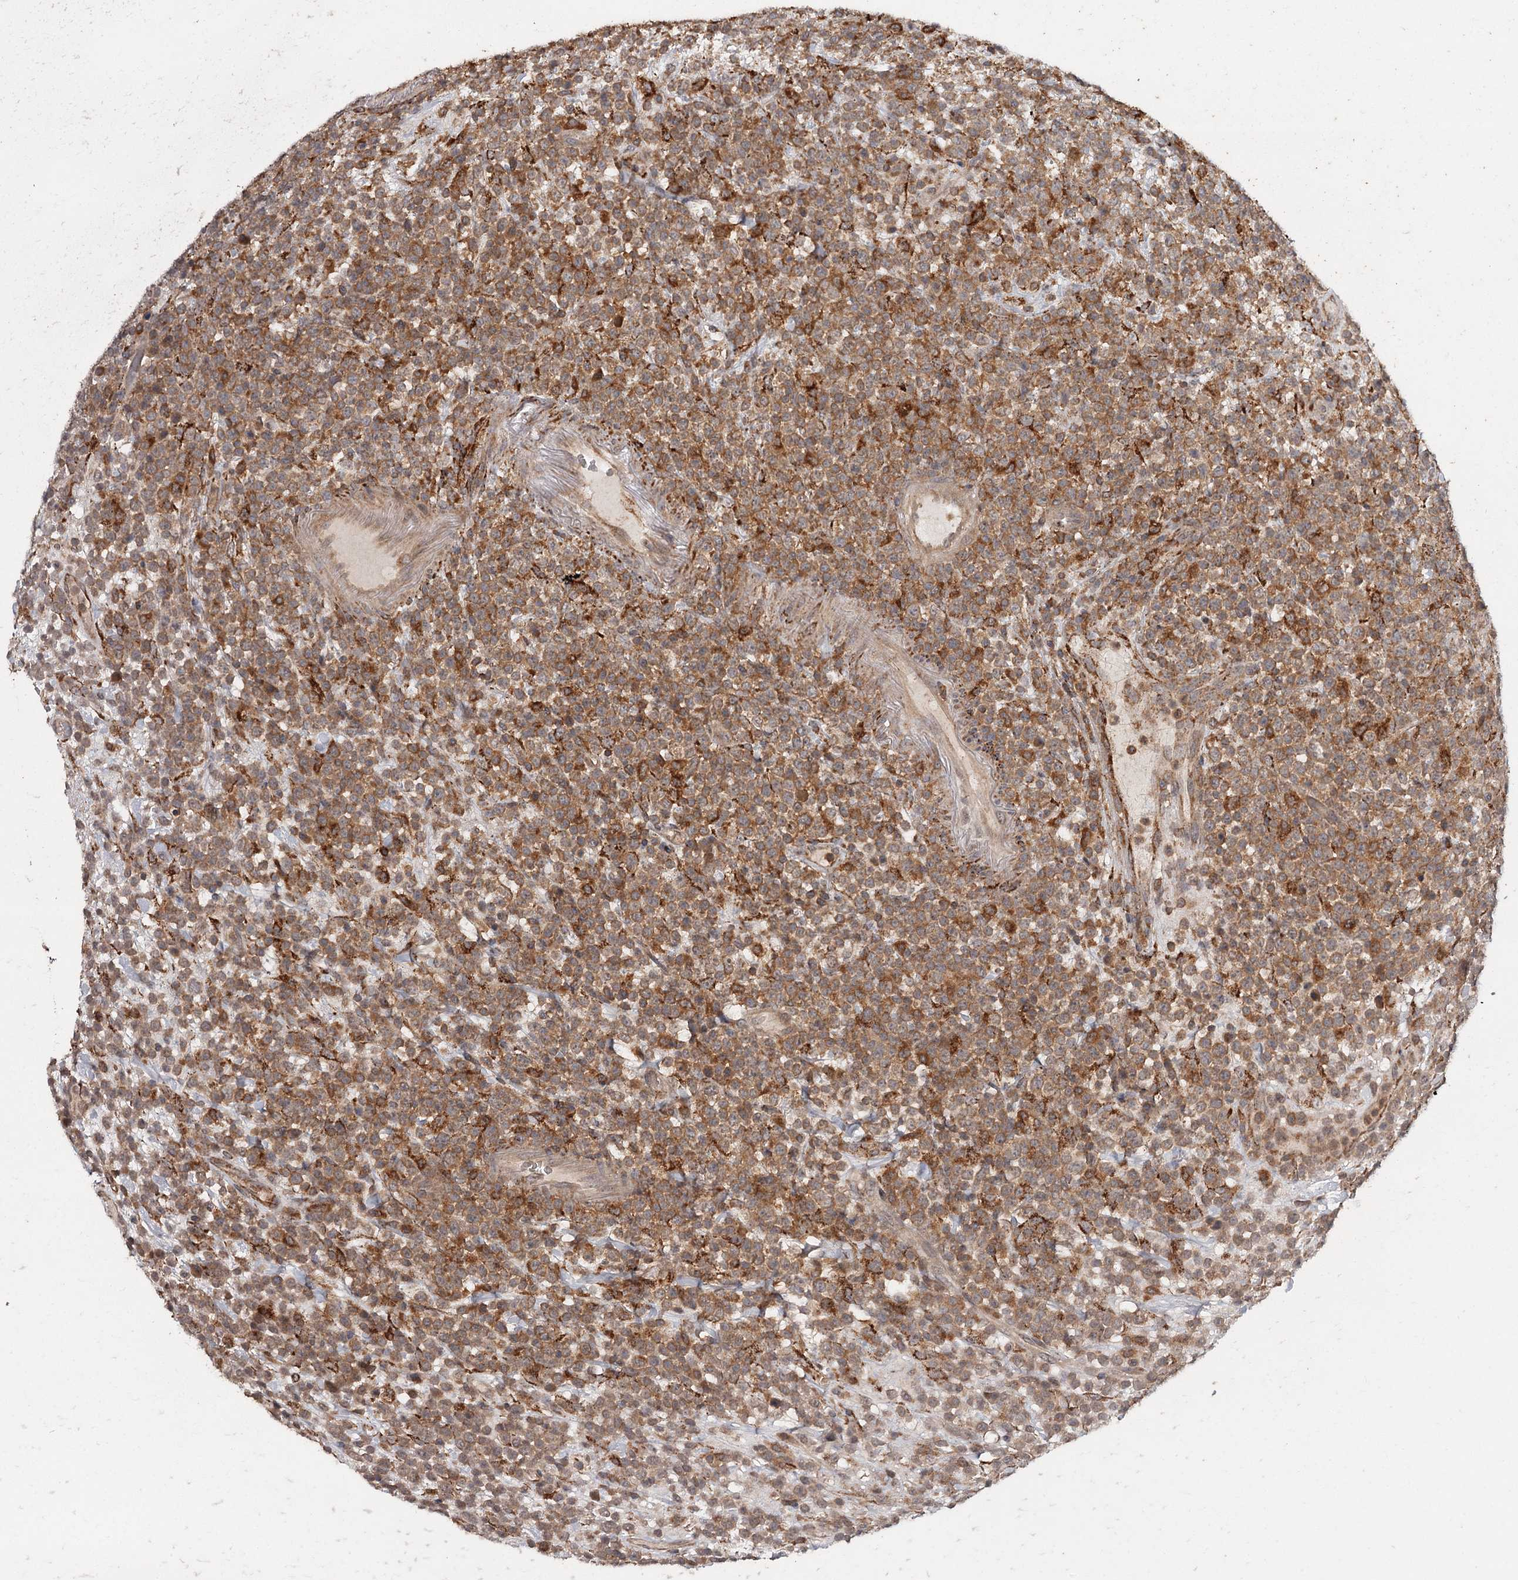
{"staining": {"intensity": "moderate", "quantity": ">75%", "location": "cytoplasmic/membranous"}, "tissue": "lymphoma", "cell_type": "Tumor cells", "image_type": "cancer", "snomed": [{"axis": "morphology", "description": "Malignant lymphoma, non-Hodgkin's type, High grade"}, {"axis": "topography", "description": "Colon"}], "caption": "DAB (3,3'-diaminobenzidine) immunohistochemical staining of high-grade malignant lymphoma, non-Hodgkin's type reveals moderate cytoplasmic/membranous protein positivity in approximately >75% of tumor cells. The protein is stained brown, and the nuclei are stained in blue (DAB IHC with brightfield microscopy, high magnification).", "gene": "FAXC", "patient": {"sex": "female", "age": 53}}